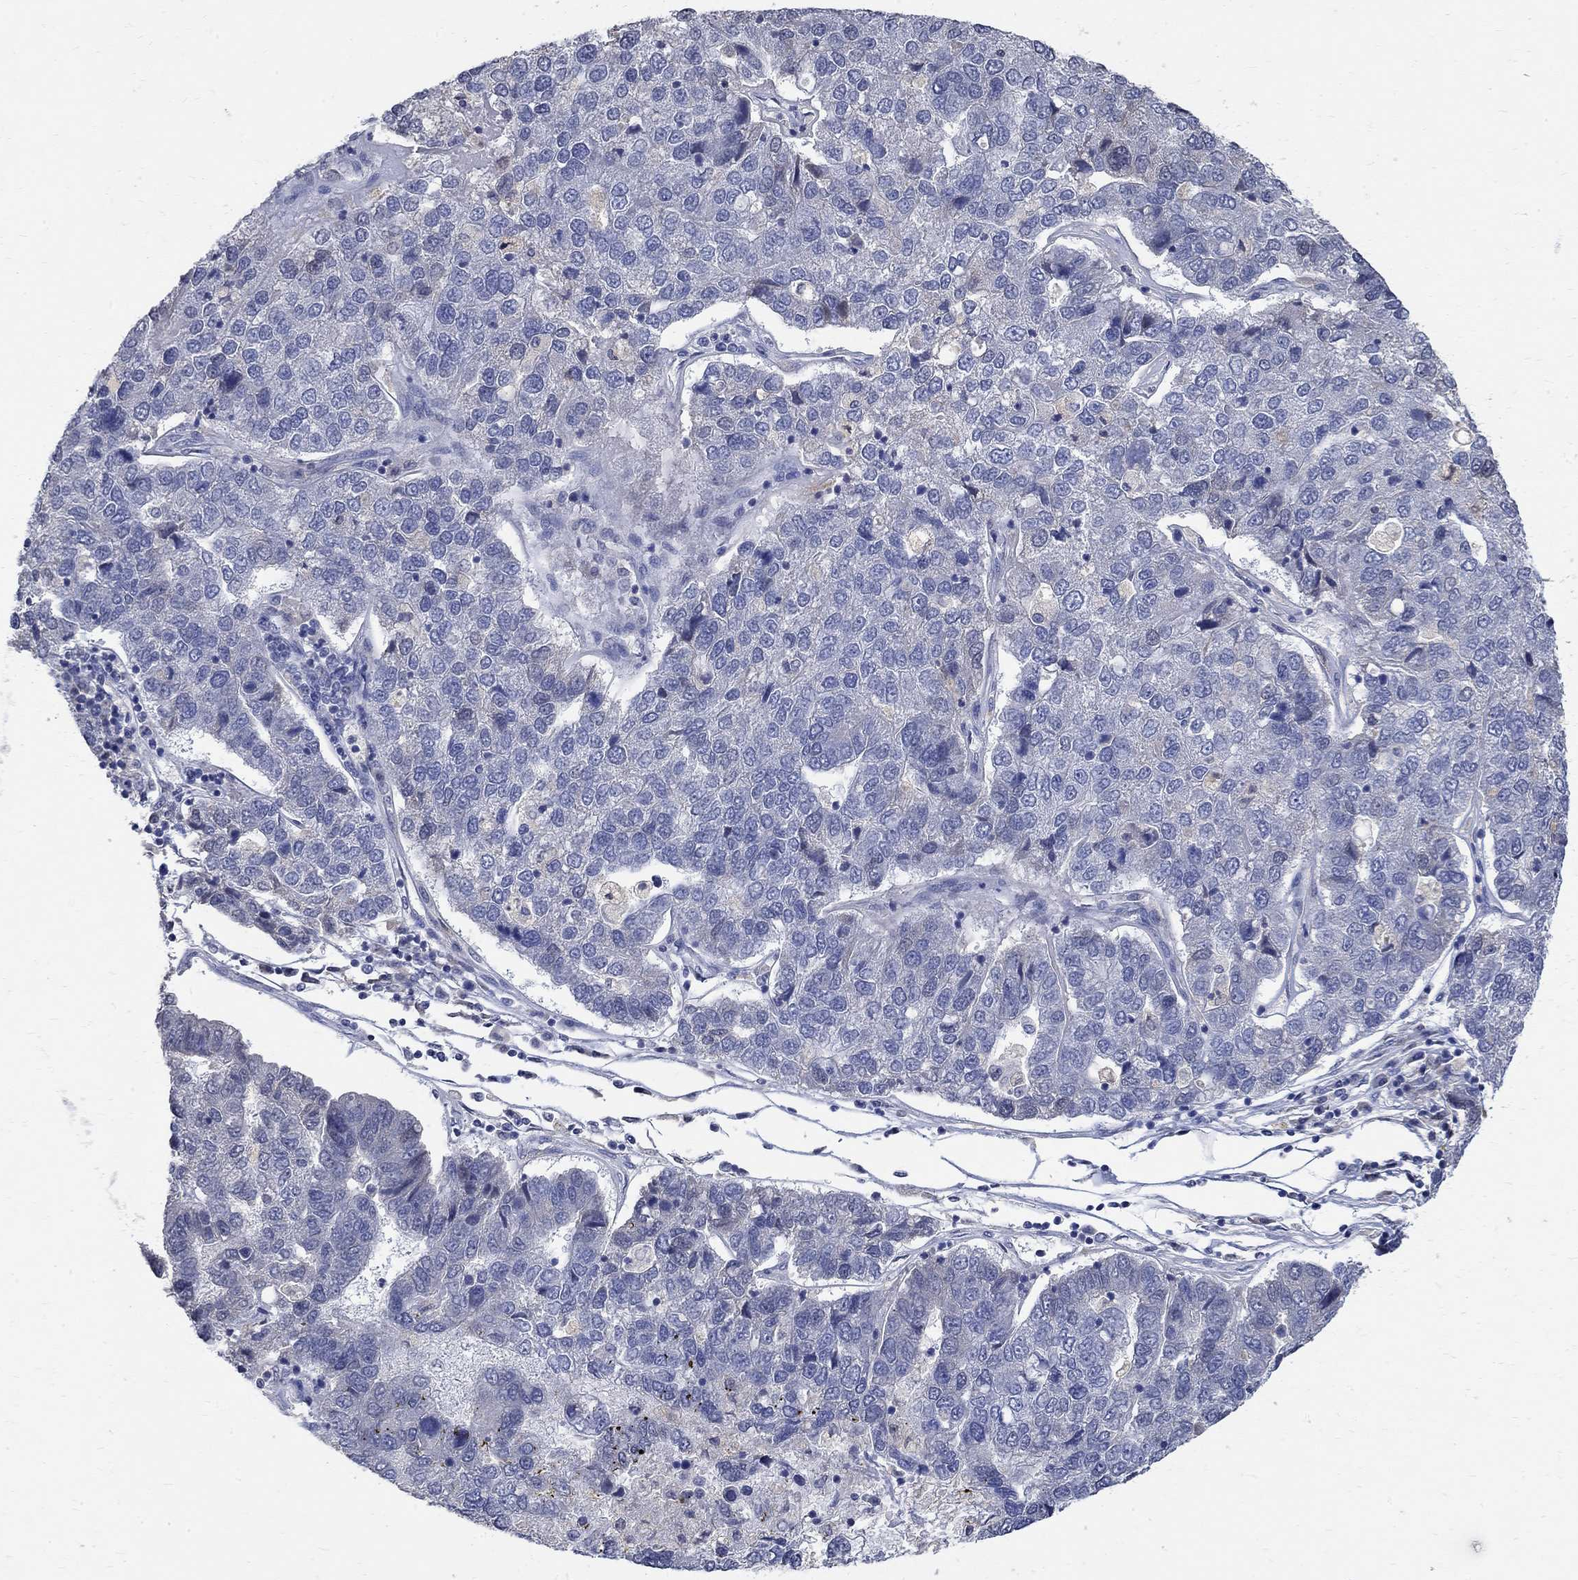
{"staining": {"intensity": "negative", "quantity": "none", "location": "none"}, "tissue": "pancreatic cancer", "cell_type": "Tumor cells", "image_type": "cancer", "snomed": [{"axis": "morphology", "description": "Adenocarcinoma, NOS"}, {"axis": "topography", "description": "Pancreas"}], "caption": "This histopathology image is of pancreatic cancer (adenocarcinoma) stained with immunohistochemistry to label a protein in brown with the nuclei are counter-stained blue. There is no staining in tumor cells. (Stains: DAB (3,3'-diaminobenzidine) IHC with hematoxylin counter stain, Microscopy: brightfield microscopy at high magnification).", "gene": "TMEM169", "patient": {"sex": "female", "age": 61}}